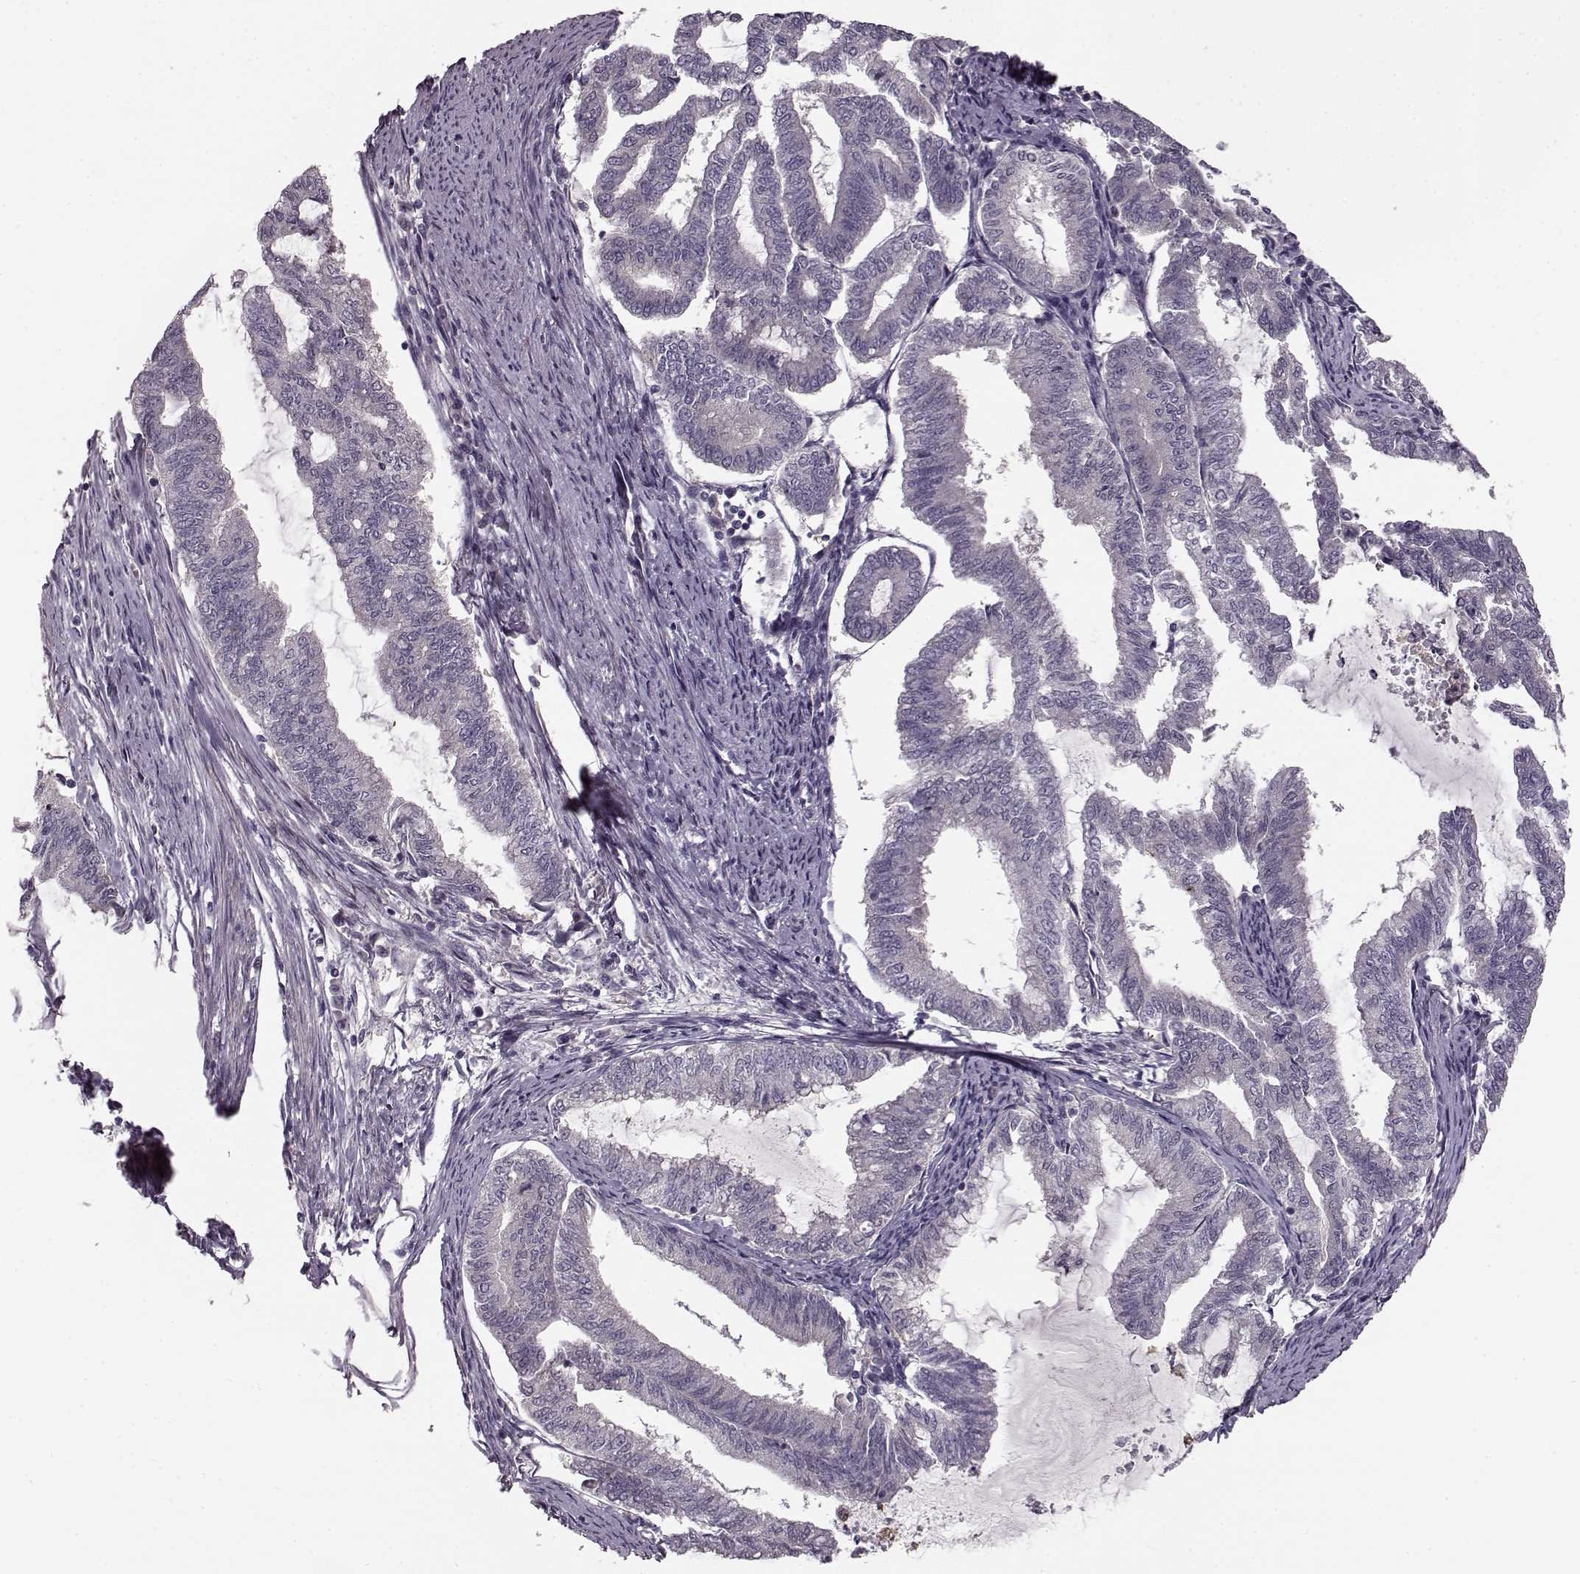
{"staining": {"intensity": "negative", "quantity": "none", "location": "none"}, "tissue": "endometrial cancer", "cell_type": "Tumor cells", "image_type": "cancer", "snomed": [{"axis": "morphology", "description": "Adenocarcinoma, NOS"}, {"axis": "topography", "description": "Endometrium"}], "caption": "This is an IHC photomicrograph of human adenocarcinoma (endometrial). There is no positivity in tumor cells.", "gene": "MTR", "patient": {"sex": "female", "age": 79}}